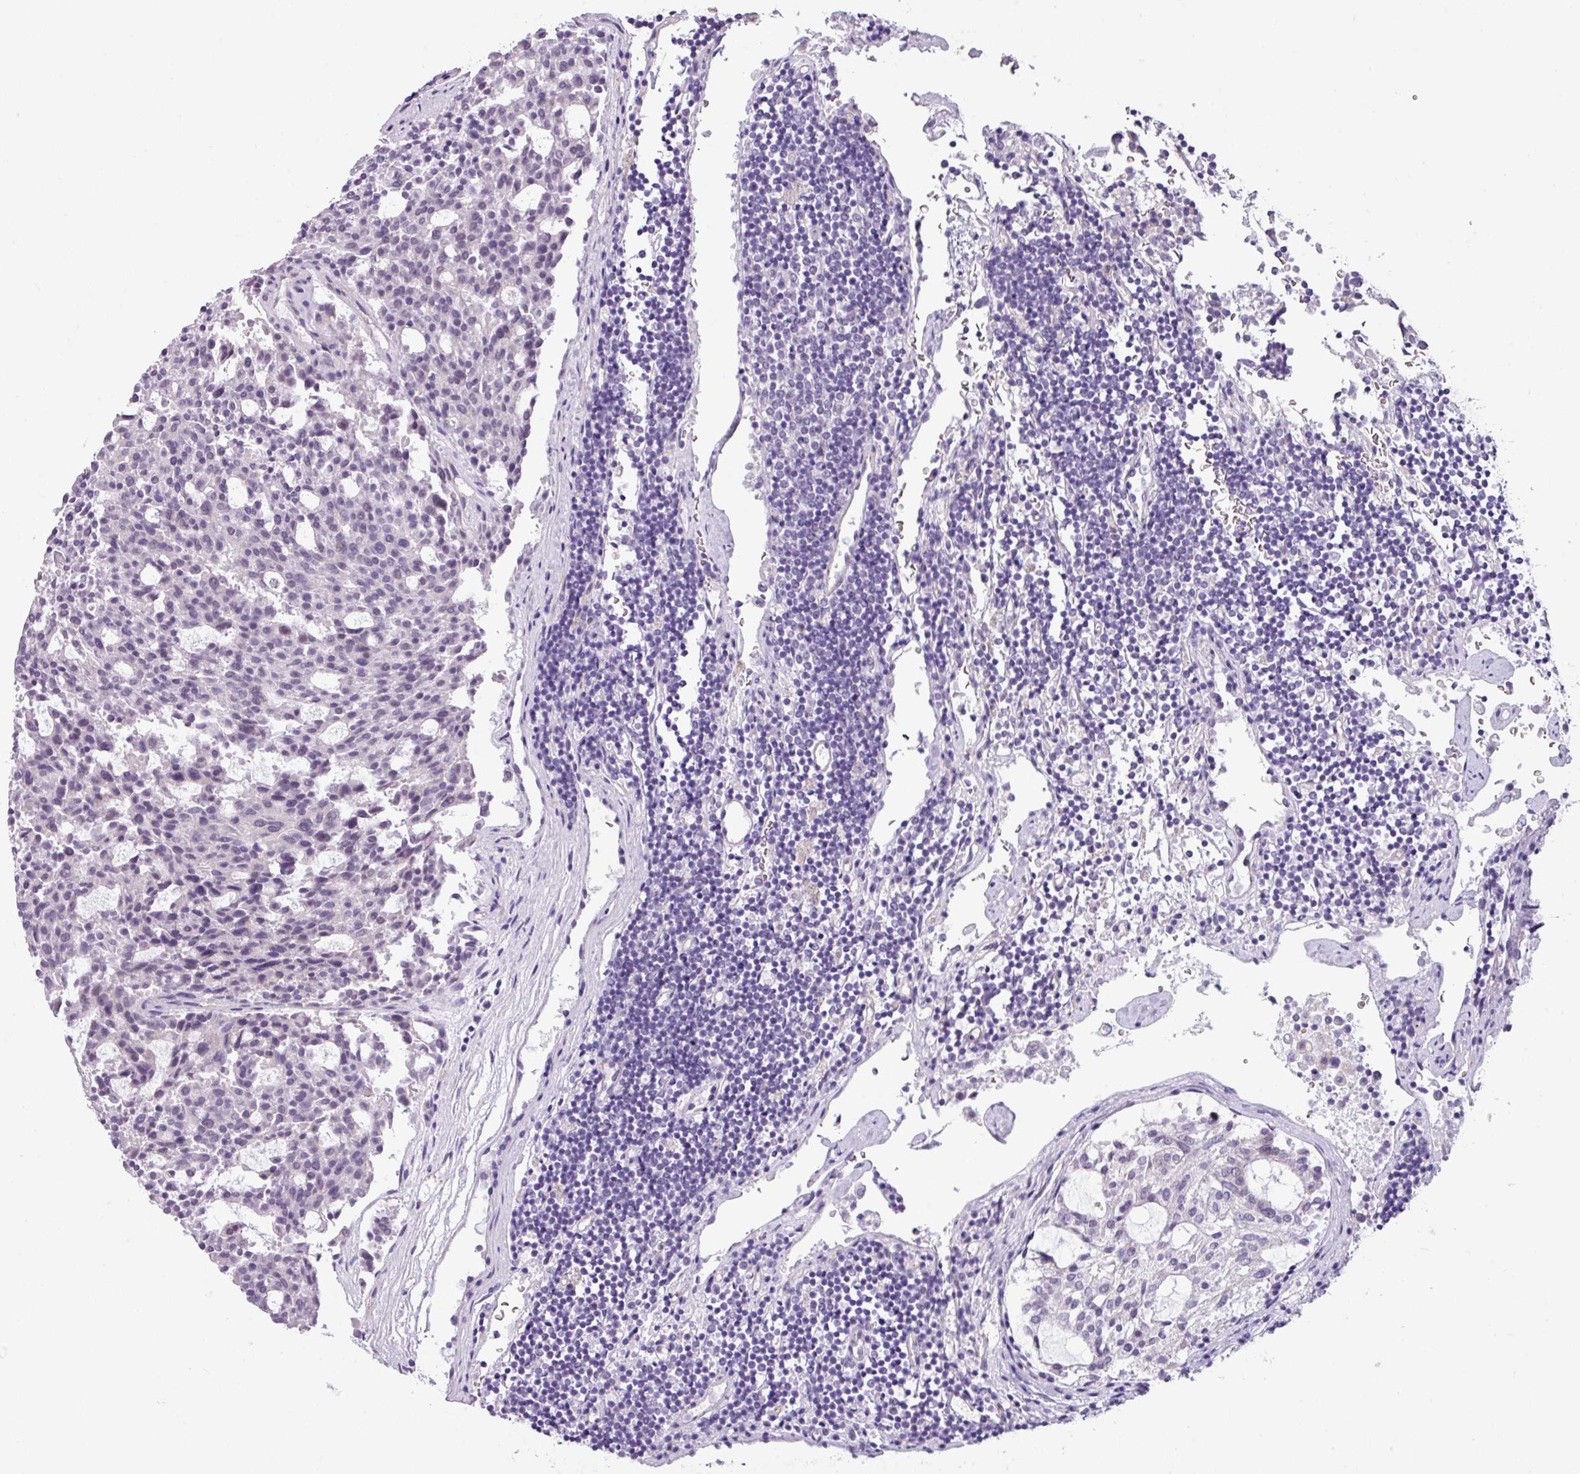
{"staining": {"intensity": "negative", "quantity": "none", "location": "none"}, "tissue": "carcinoid", "cell_type": "Tumor cells", "image_type": "cancer", "snomed": [{"axis": "morphology", "description": "Carcinoid, malignant, NOS"}, {"axis": "topography", "description": "Pancreas"}], "caption": "This is an immunohistochemistry micrograph of human carcinoid. There is no expression in tumor cells.", "gene": "TOR1AIP2", "patient": {"sex": "female", "age": 54}}